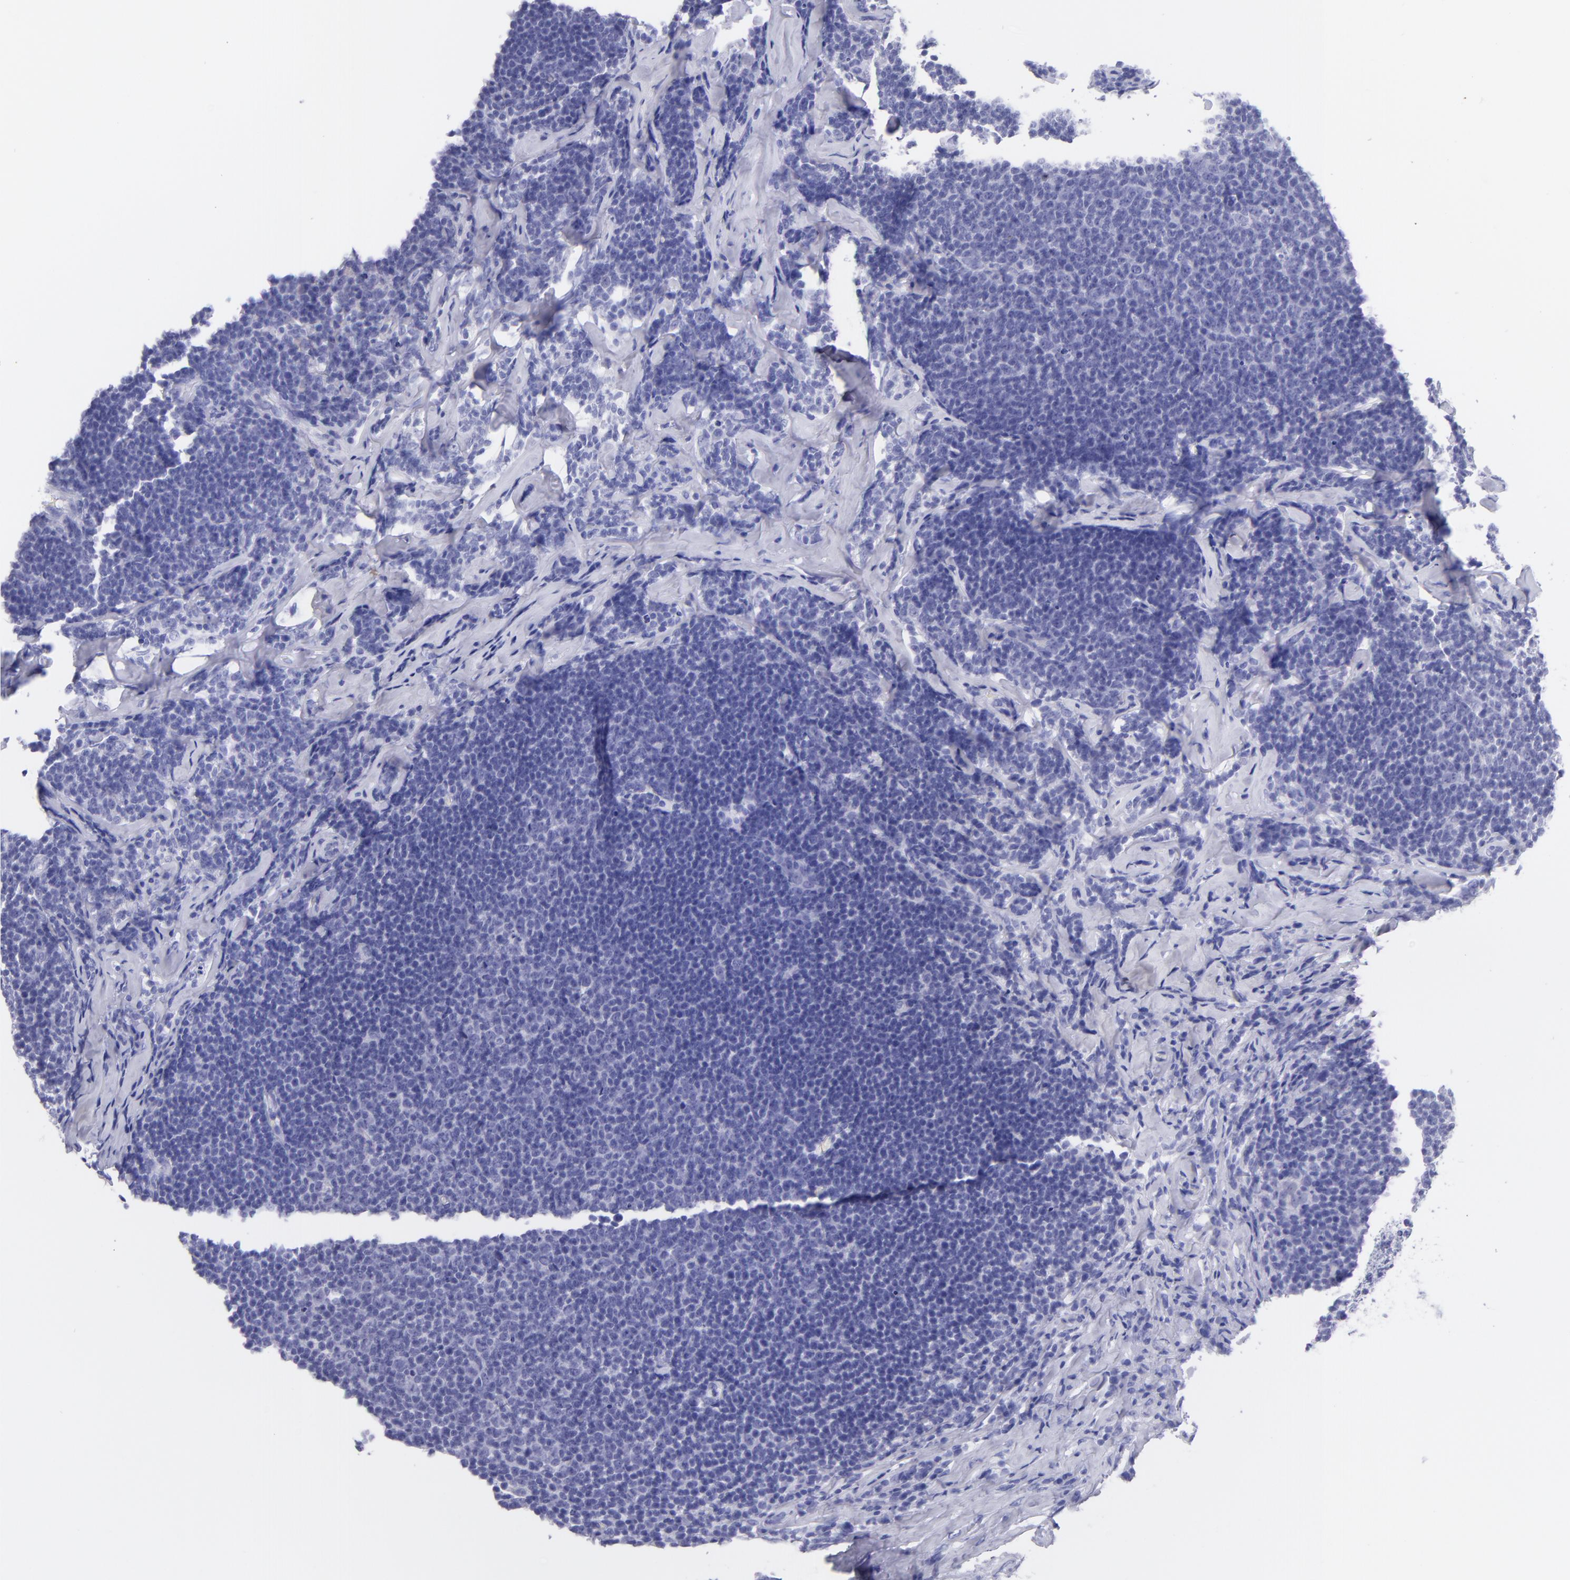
{"staining": {"intensity": "negative", "quantity": "none", "location": "none"}, "tissue": "lymphoma", "cell_type": "Tumor cells", "image_type": "cancer", "snomed": [{"axis": "morphology", "description": "Malignant lymphoma, non-Hodgkin's type, Low grade"}, {"axis": "topography", "description": "Lymph node"}], "caption": "DAB (3,3'-diaminobenzidine) immunohistochemical staining of human low-grade malignant lymphoma, non-Hodgkin's type displays no significant expression in tumor cells.", "gene": "CNP", "patient": {"sex": "male", "age": 74}}